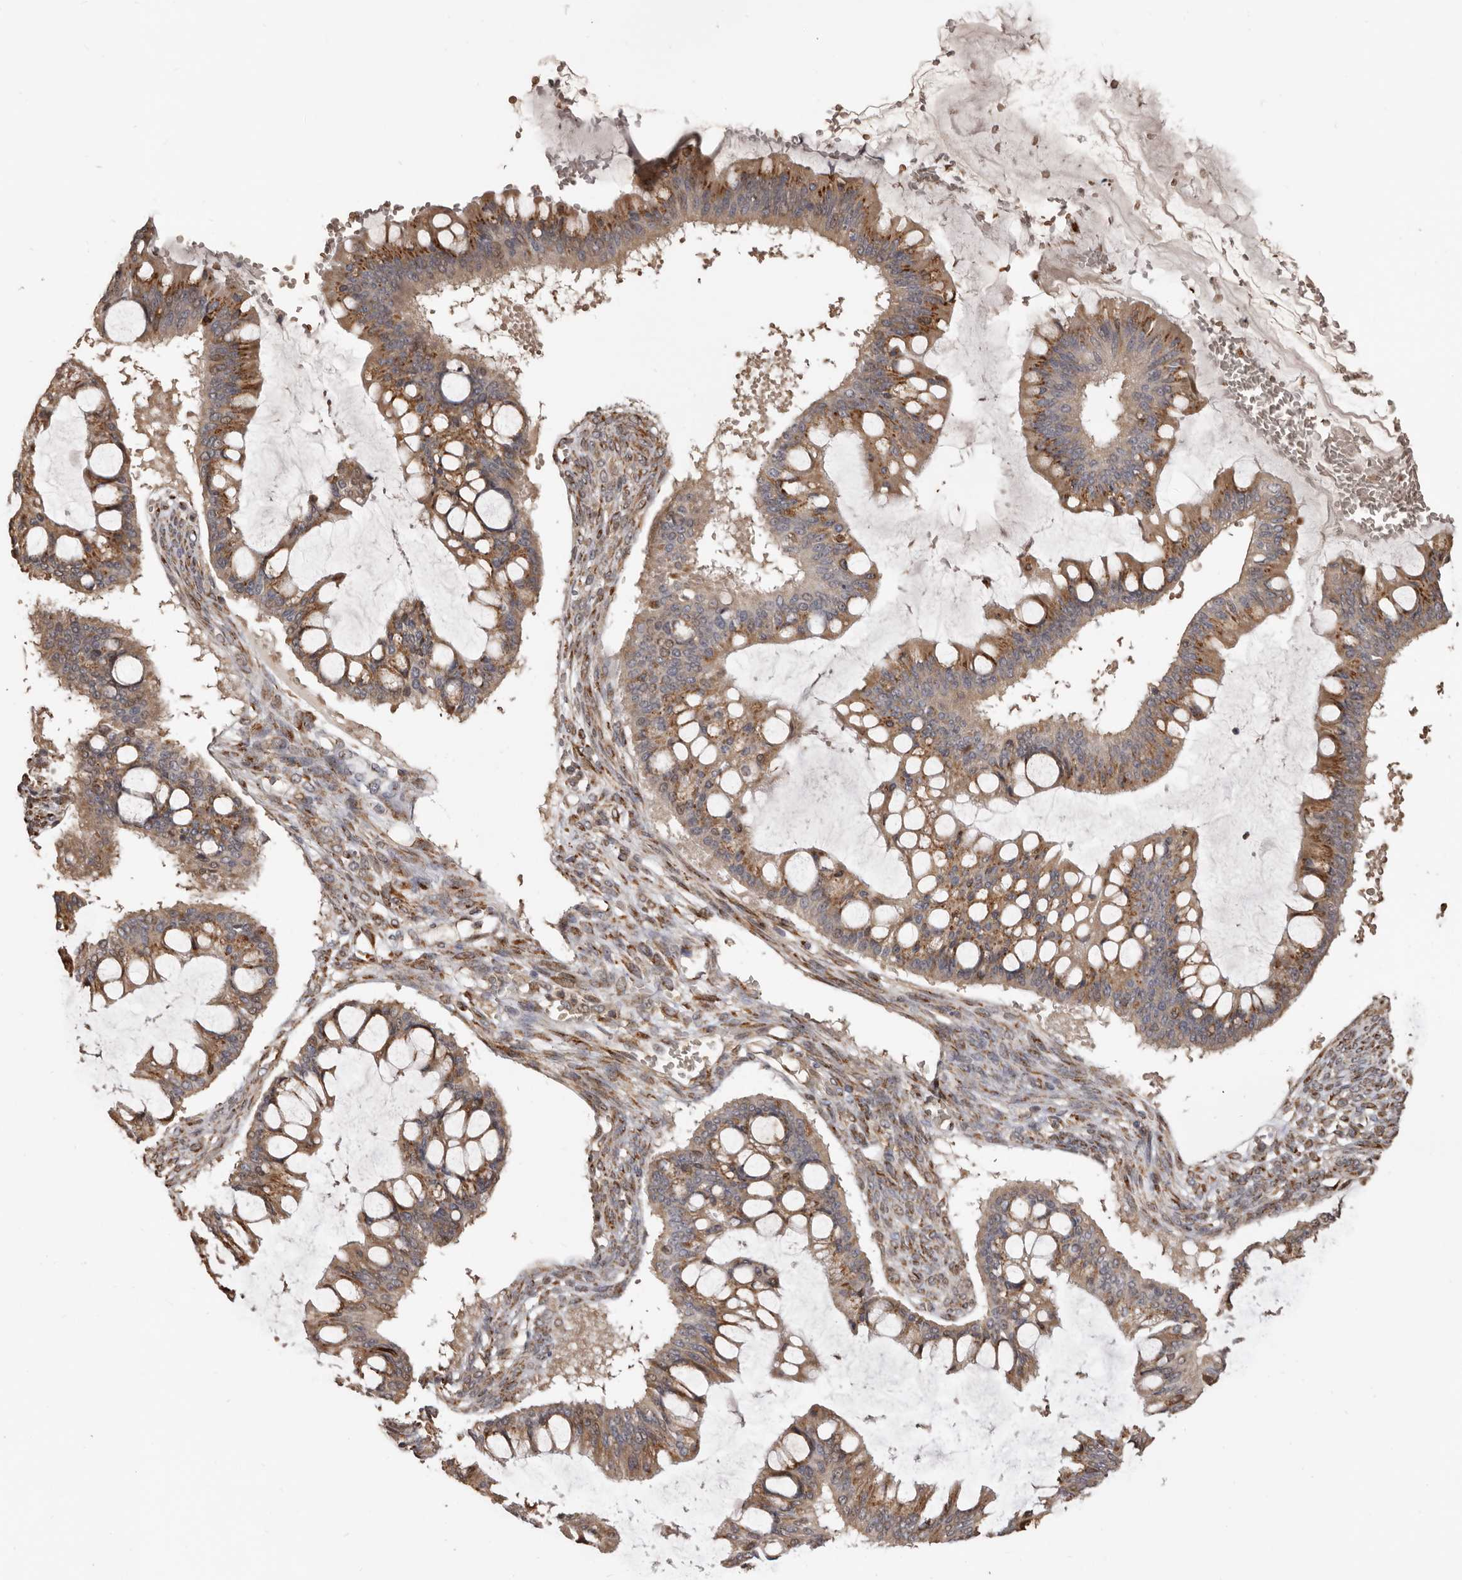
{"staining": {"intensity": "moderate", "quantity": ">75%", "location": "cytoplasmic/membranous"}, "tissue": "ovarian cancer", "cell_type": "Tumor cells", "image_type": "cancer", "snomed": [{"axis": "morphology", "description": "Cystadenocarcinoma, mucinous, NOS"}, {"axis": "topography", "description": "Ovary"}], "caption": "A photomicrograph showing moderate cytoplasmic/membranous staining in approximately >75% of tumor cells in ovarian mucinous cystadenocarcinoma, as visualized by brown immunohistochemical staining.", "gene": "ENTREP1", "patient": {"sex": "female", "age": 73}}